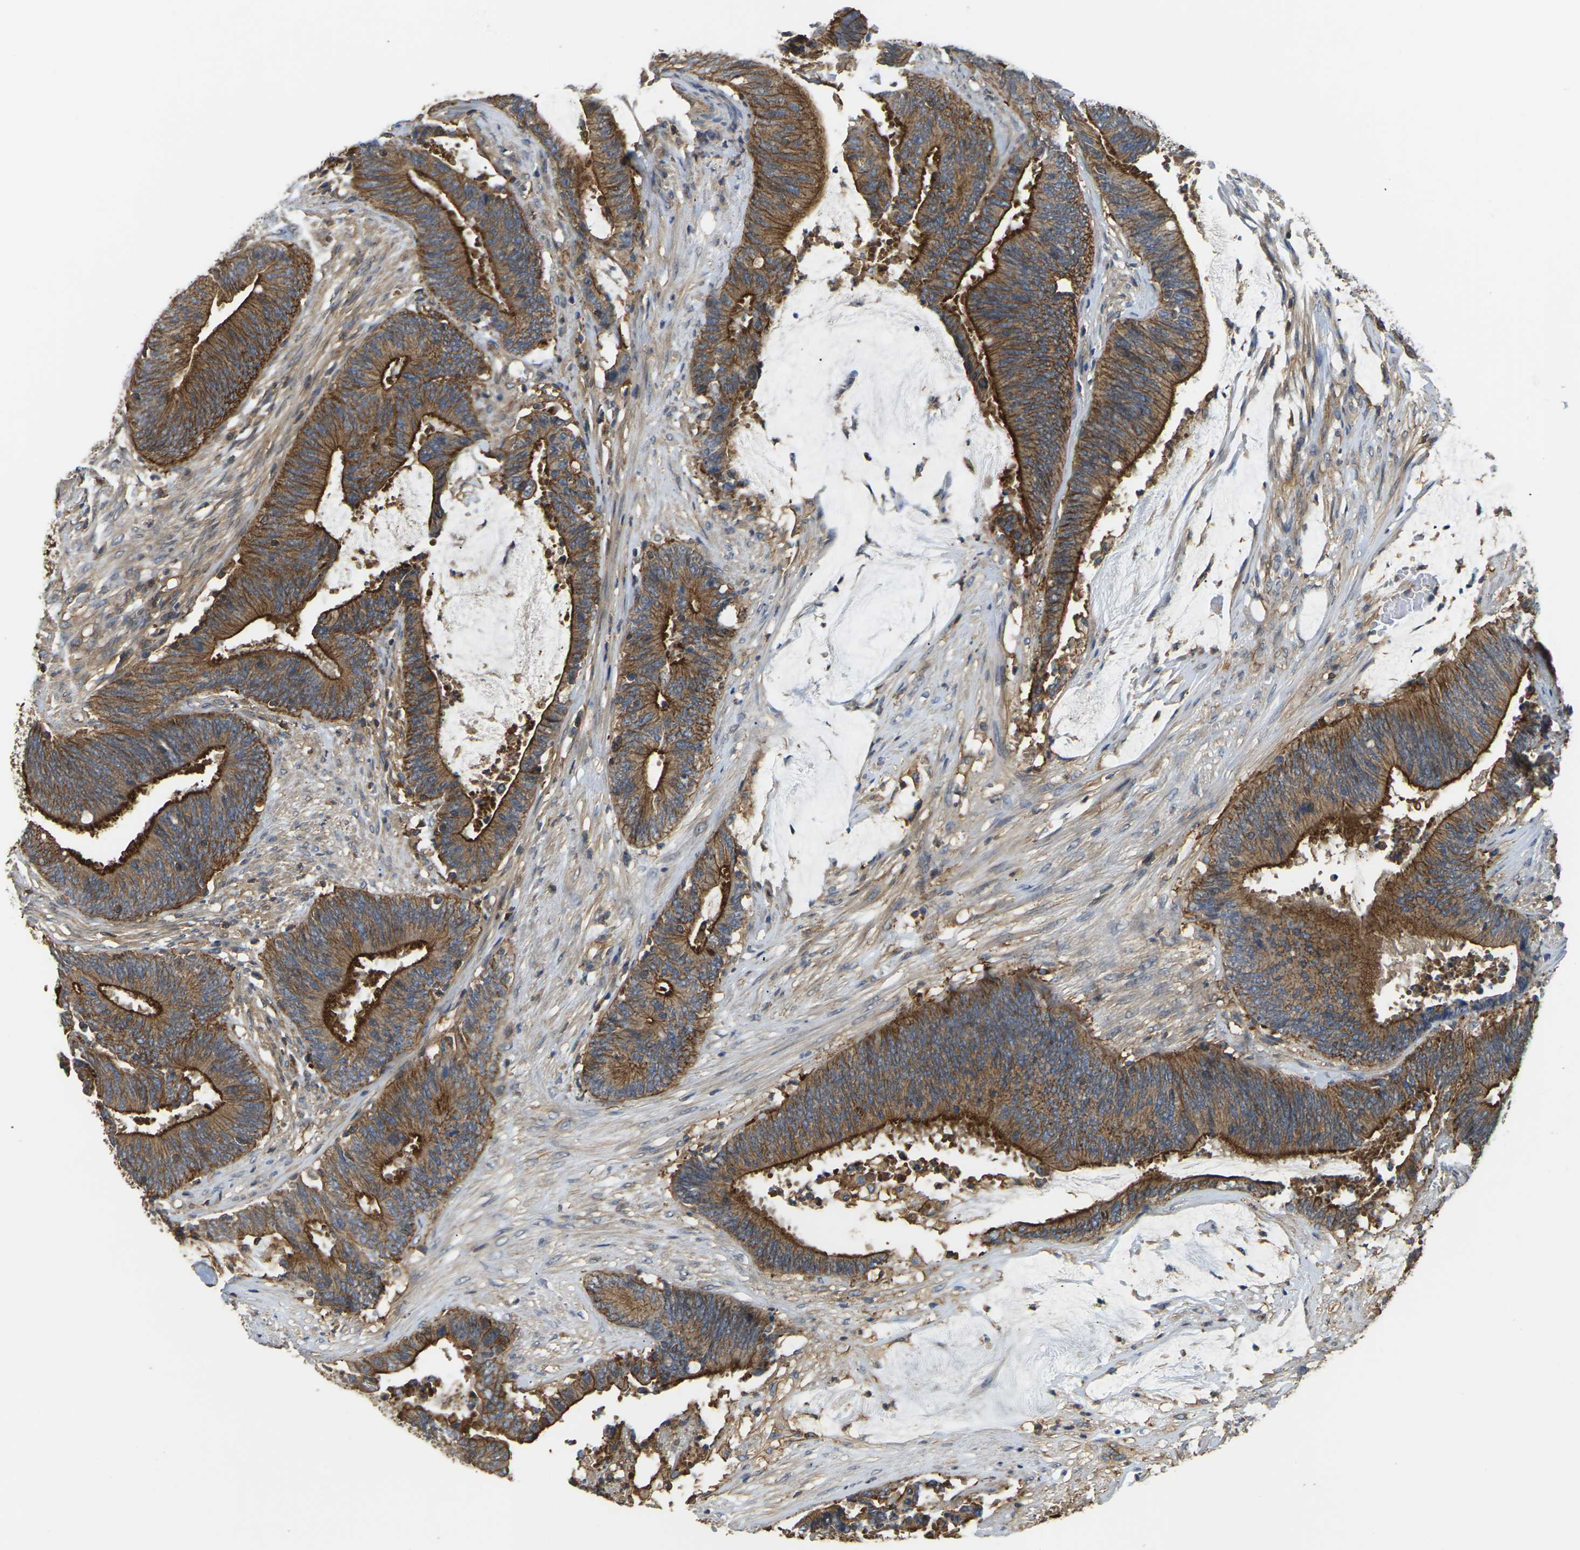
{"staining": {"intensity": "strong", "quantity": ">75%", "location": "cytoplasmic/membranous"}, "tissue": "colorectal cancer", "cell_type": "Tumor cells", "image_type": "cancer", "snomed": [{"axis": "morphology", "description": "Adenocarcinoma, NOS"}, {"axis": "topography", "description": "Rectum"}], "caption": "Colorectal cancer (adenocarcinoma) stained for a protein reveals strong cytoplasmic/membranous positivity in tumor cells.", "gene": "IQGAP1", "patient": {"sex": "female", "age": 66}}